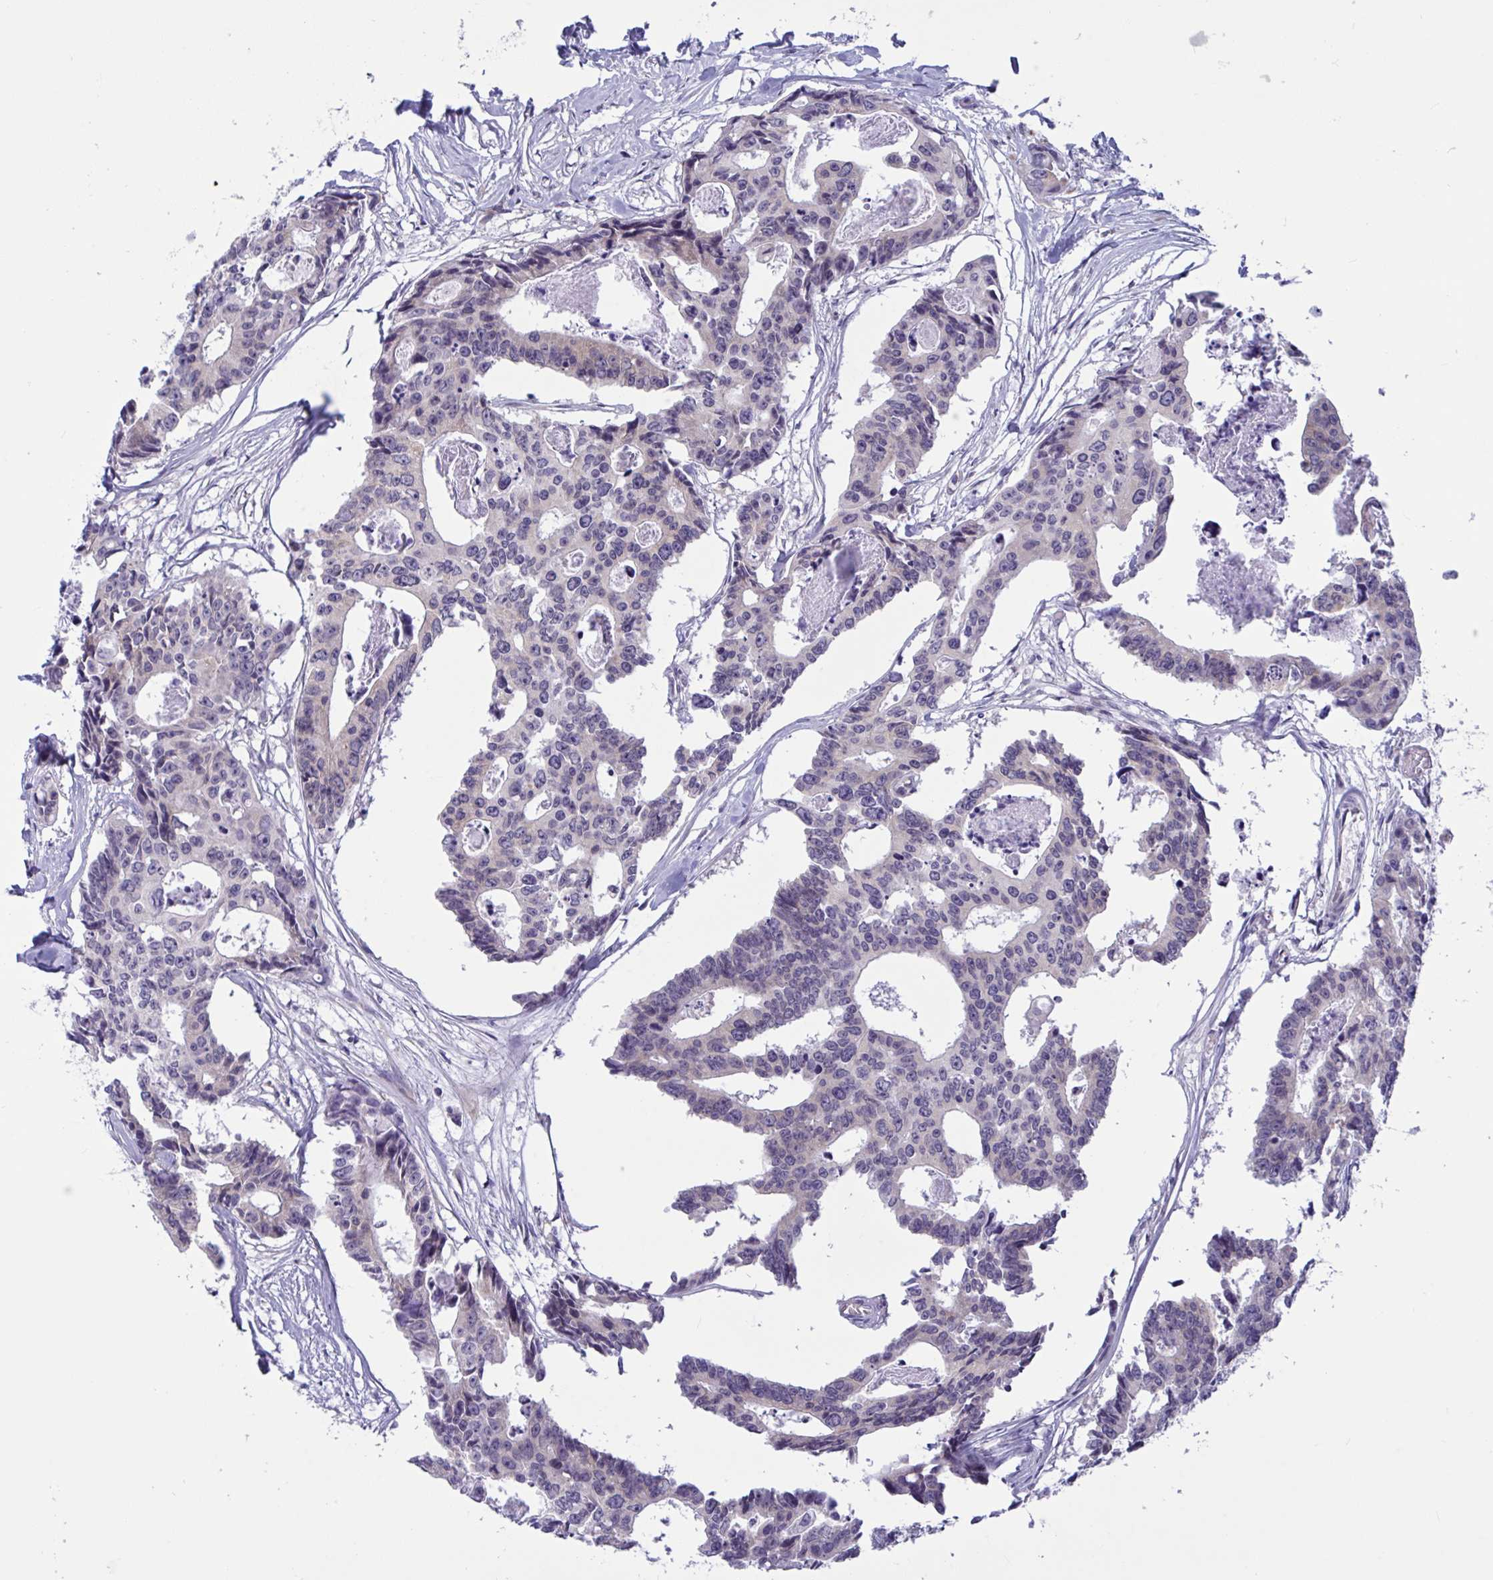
{"staining": {"intensity": "negative", "quantity": "none", "location": "none"}, "tissue": "colorectal cancer", "cell_type": "Tumor cells", "image_type": "cancer", "snomed": [{"axis": "morphology", "description": "Adenocarcinoma, NOS"}, {"axis": "topography", "description": "Rectum"}], "caption": "Human colorectal cancer (adenocarcinoma) stained for a protein using immunohistochemistry shows no expression in tumor cells.", "gene": "CAMLG", "patient": {"sex": "male", "age": 57}}